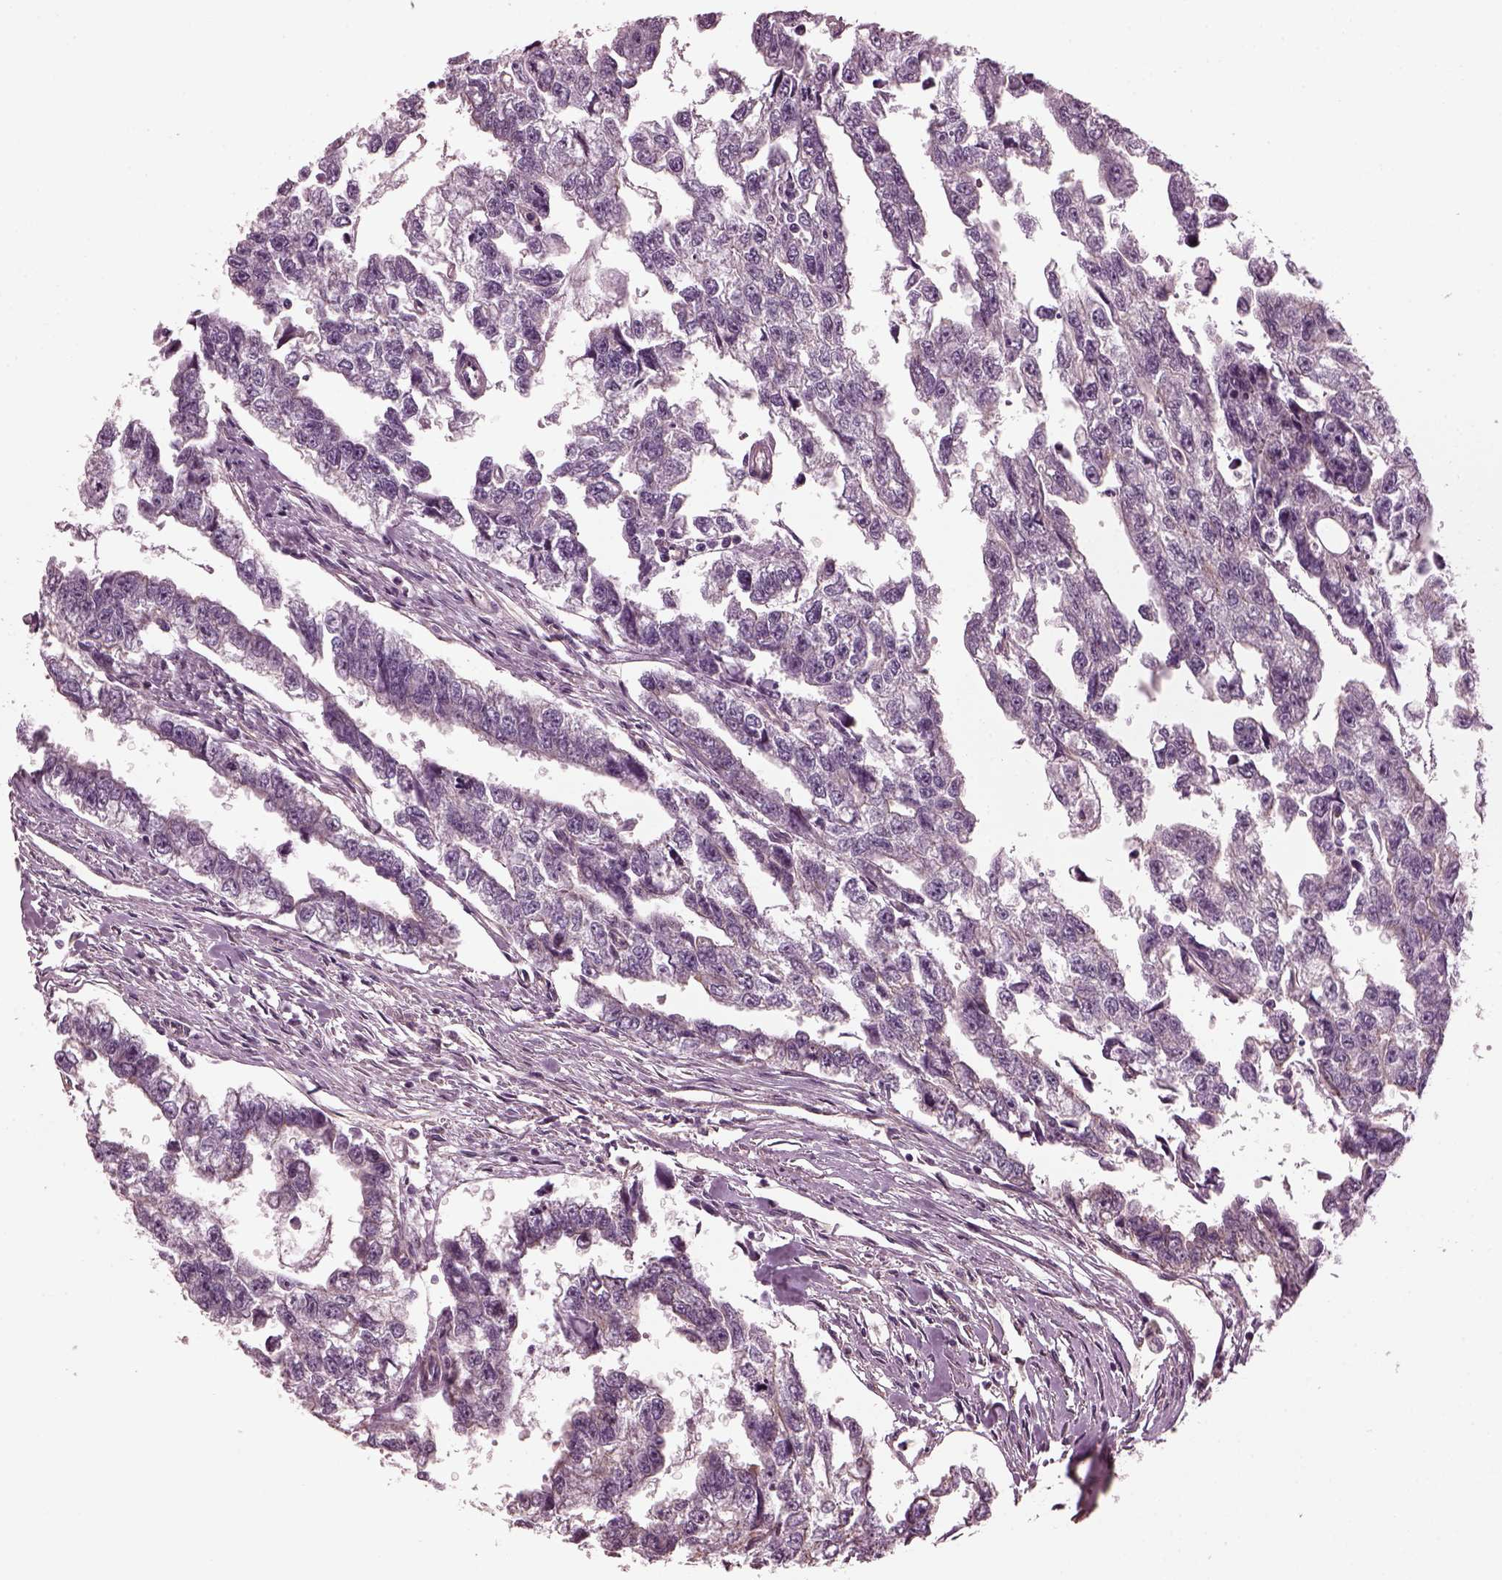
{"staining": {"intensity": "negative", "quantity": "none", "location": "none"}, "tissue": "testis cancer", "cell_type": "Tumor cells", "image_type": "cancer", "snomed": [{"axis": "morphology", "description": "Carcinoma, Embryonal, NOS"}, {"axis": "morphology", "description": "Teratoma, malignant, NOS"}, {"axis": "topography", "description": "Testis"}], "caption": "Embryonal carcinoma (testis) stained for a protein using immunohistochemistry displays no staining tumor cells.", "gene": "ODAD1", "patient": {"sex": "male", "age": 44}}